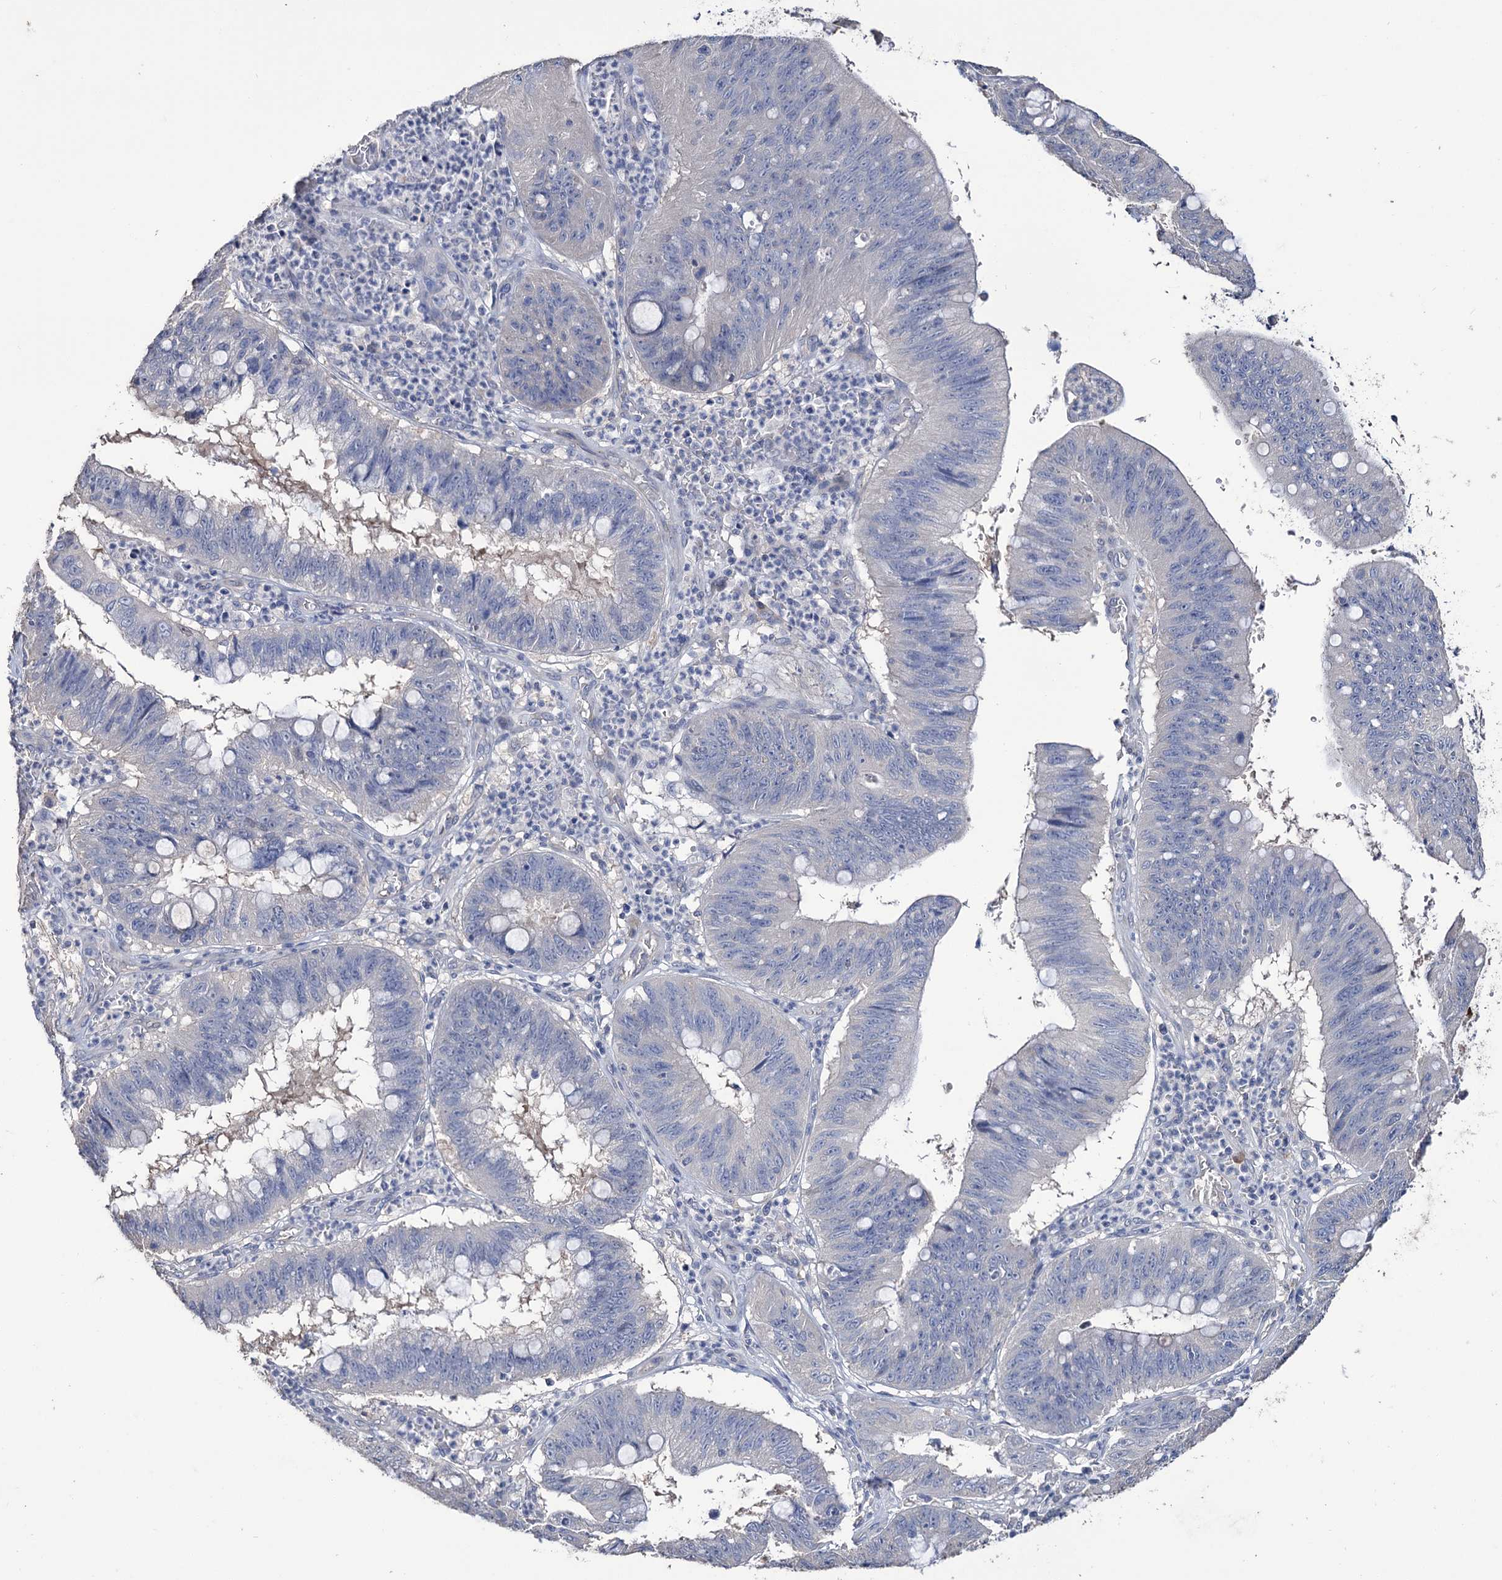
{"staining": {"intensity": "negative", "quantity": "none", "location": "none"}, "tissue": "stomach cancer", "cell_type": "Tumor cells", "image_type": "cancer", "snomed": [{"axis": "morphology", "description": "Adenocarcinoma, NOS"}, {"axis": "topography", "description": "Stomach"}], "caption": "DAB immunohistochemical staining of human stomach cancer (adenocarcinoma) demonstrates no significant positivity in tumor cells.", "gene": "EPB41L5", "patient": {"sex": "male", "age": 59}}